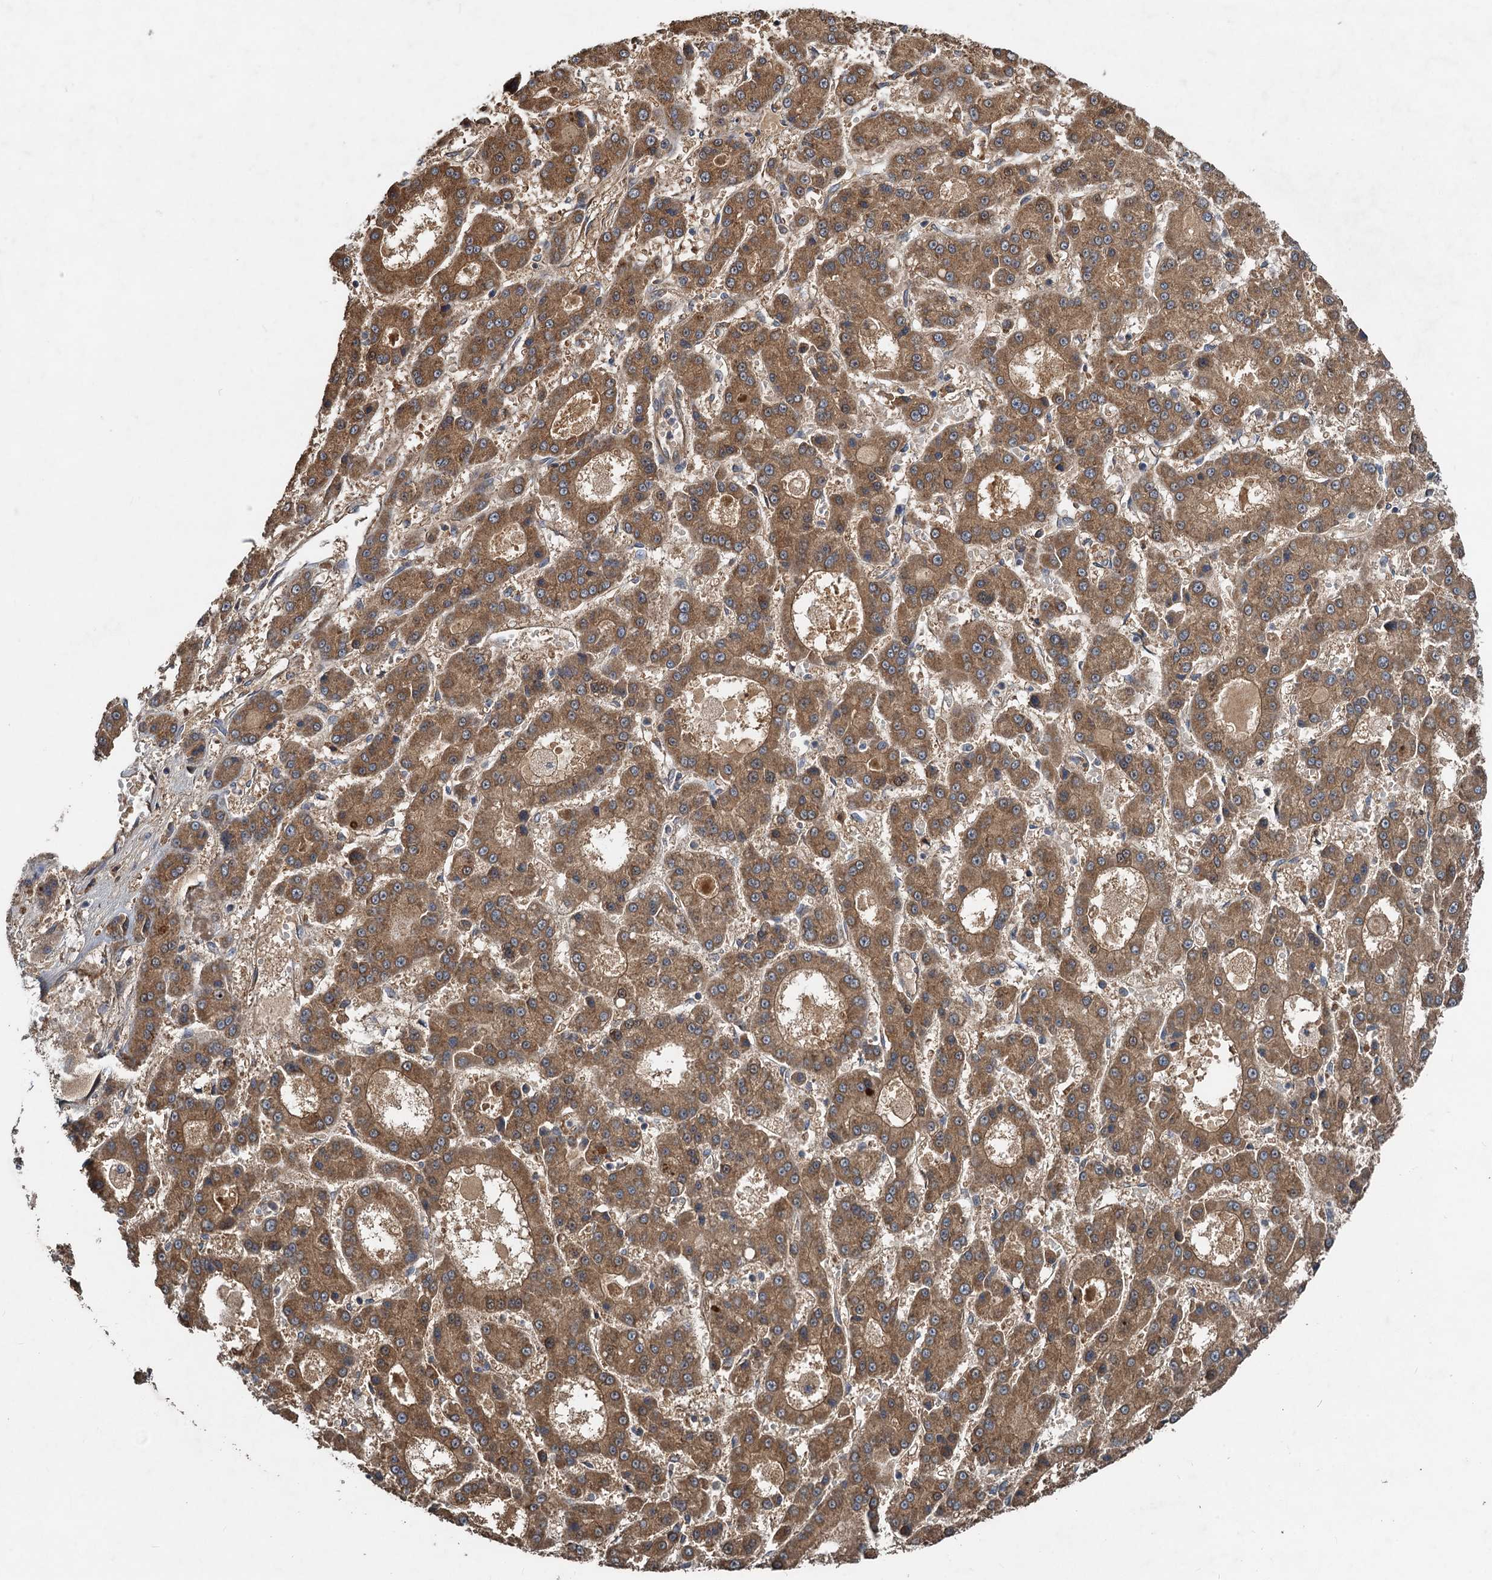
{"staining": {"intensity": "moderate", "quantity": ">75%", "location": "cytoplasmic/membranous"}, "tissue": "liver cancer", "cell_type": "Tumor cells", "image_type": "cancer", "snomed": [{"axis": "morphology", "description": "Carcinoma, Hepatocellular, NOS"}, {"axis": "topography", "description": "Liver"}], "caption": "Human hepatocellular carcinoma (liver) stained with a brown dye reveals moderate cytoplasmic/membranous positive positivity in approximately >75% of tumor cells.", "gene": "HYI", "patient": {"sex": "male", "age": 70}}